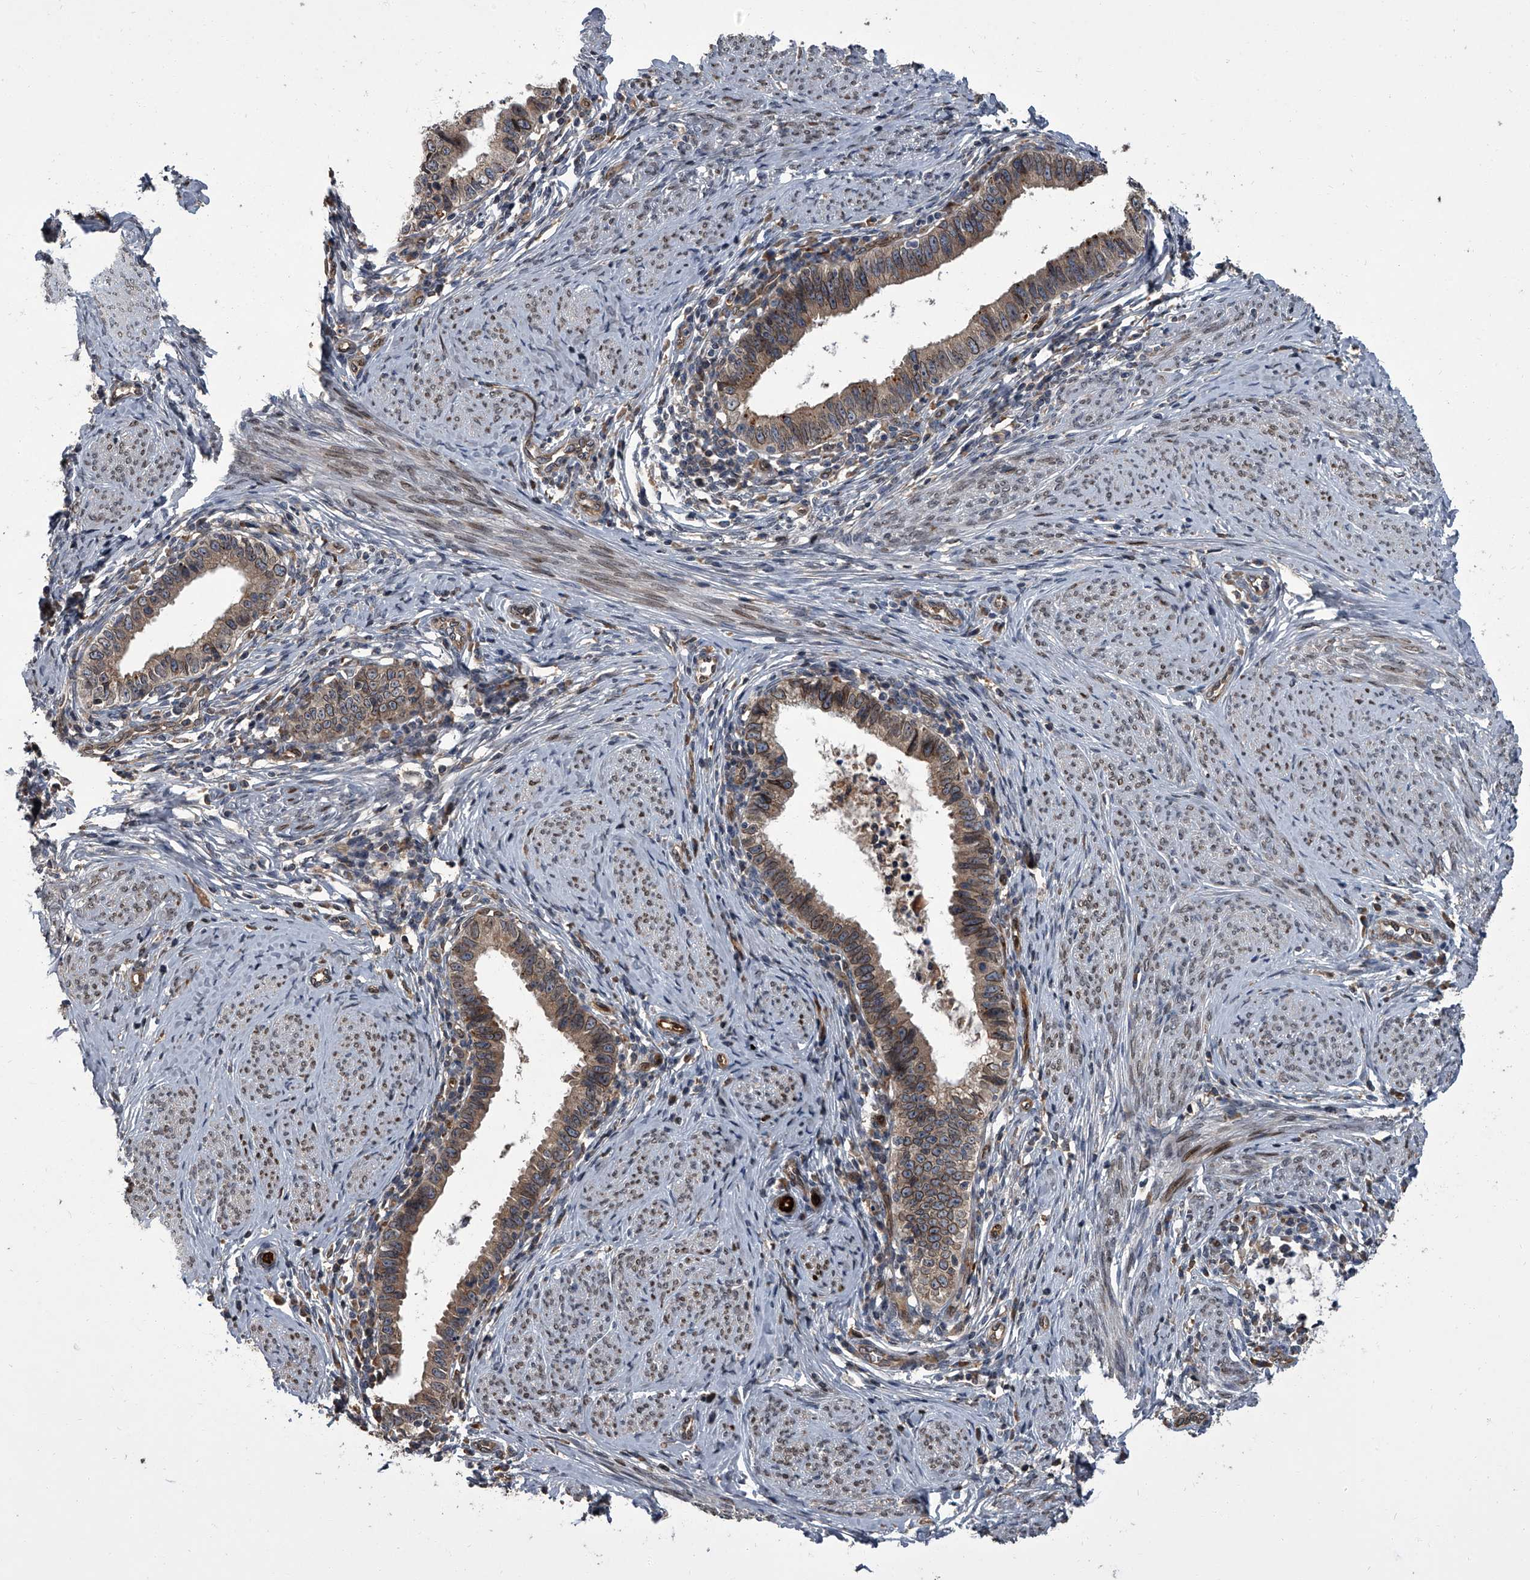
{"staining": {"intensity": "moderate", "quantity": ">75%", "location": "cytoplasmic/membranous,nuclear"}, "tissue": "cervical cancer", "cell_type": "Tumor cells", "image_type": "cancer", "snomed": [{"axis": "morphology", "description": "Adenocarcinoma, NOS"}, {"axis": "topography", "description": "Cervix"}], "caption": "Human adenocarcinoma (cervical) stained for a protein (brown) reveals moderate cytoplasmic/membranous and nuclear positive expression in about >75% of tumor cells.", "gene": "LRRC8C", "patient": {"sex": "female", "age": 36}}